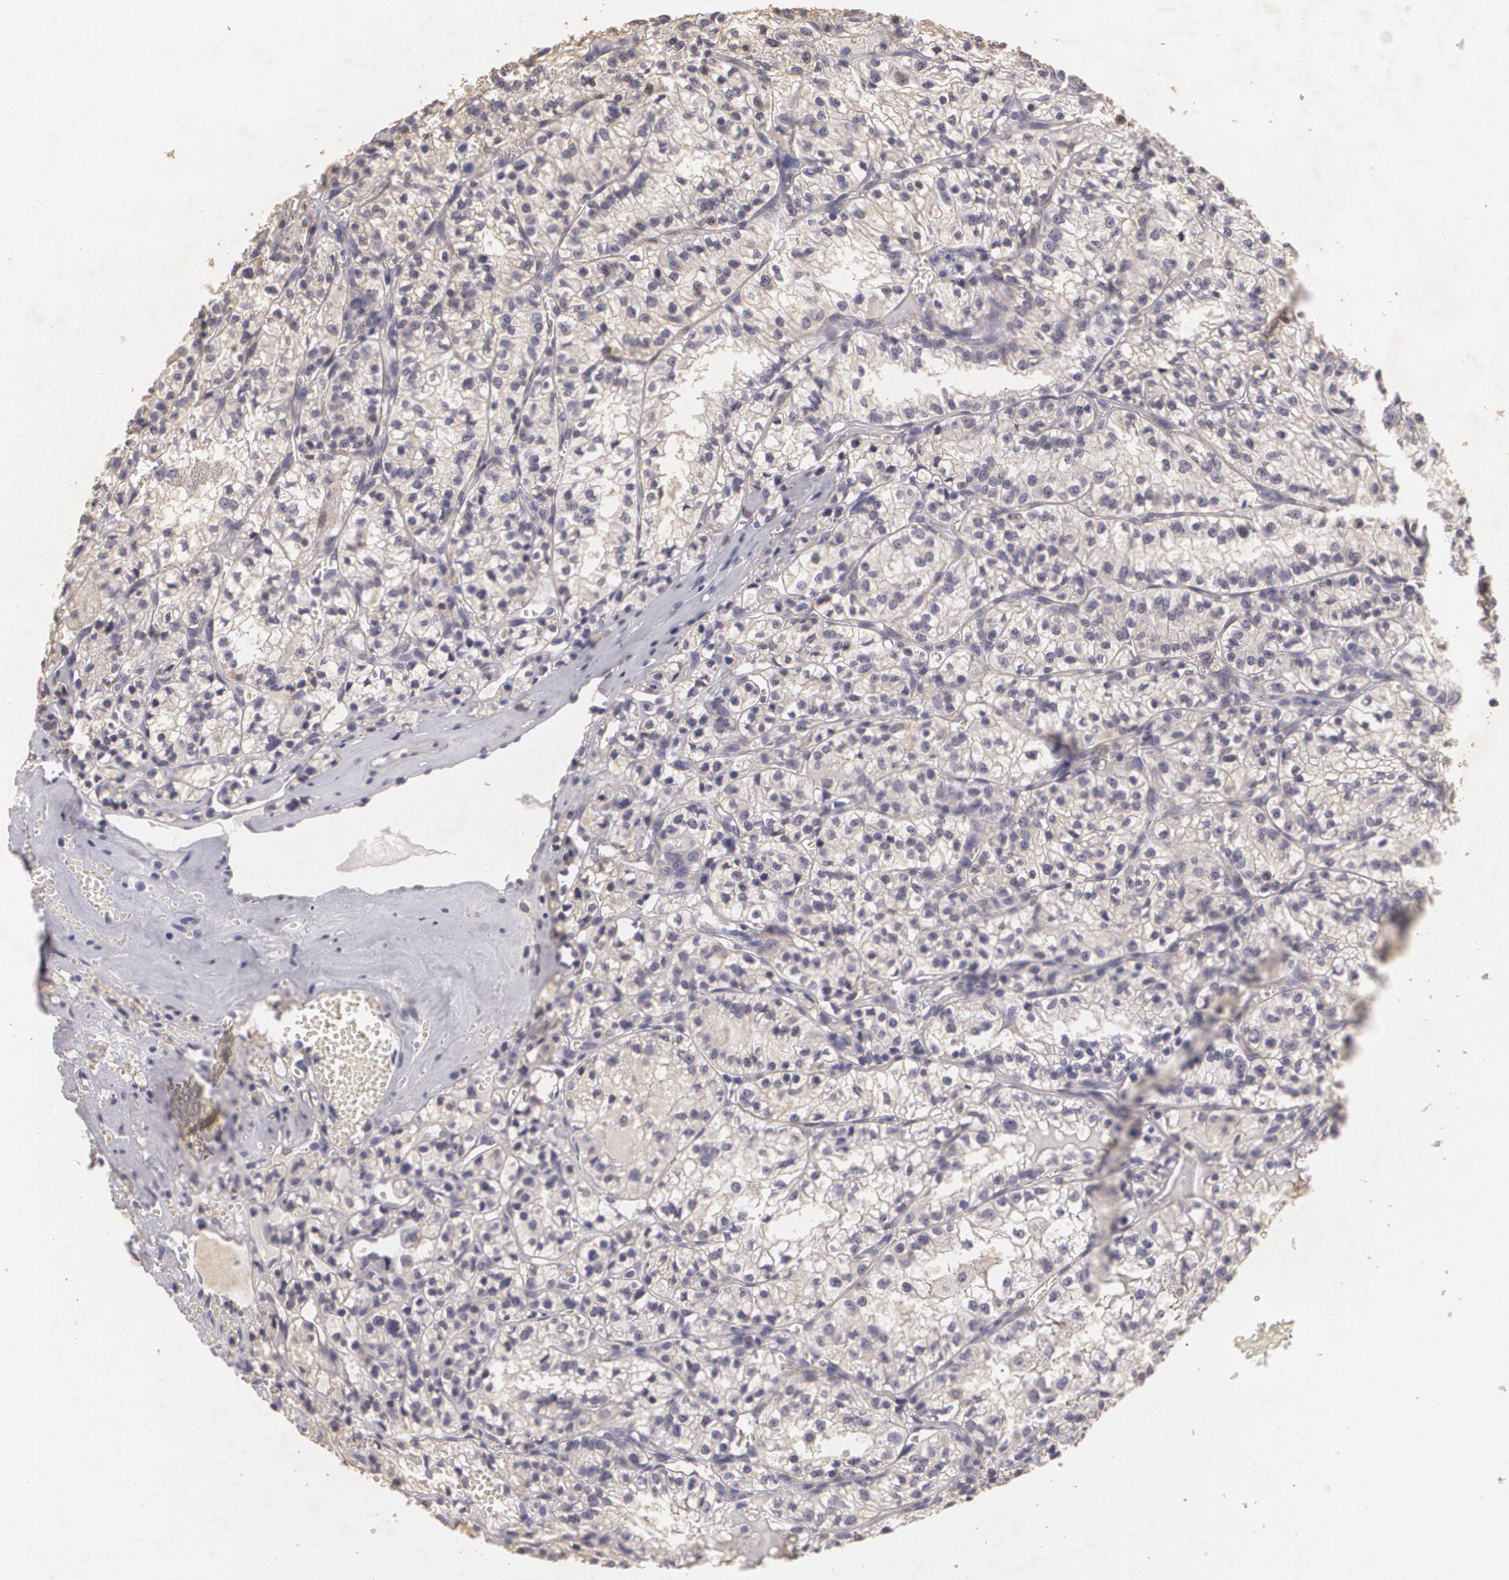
{"staining": {"intensity": "weak", "quantity": ">75%", "location": "cytoplasmic/membranous"}, "tissue": "renal cancer", "cell_type": "Tumor cells", "image_type": "cancer", "snomed": [{"axis": "morphology", "description": "Adenocarcinoma, NOS"}, {"axis": "topography", "description": "Kidney"}], "caption": "A photomicrograph of renal adenocarcinoma stained for a protein reveals weak cytoplasmic/membranous brown staining in tumor cells.", "gene": "KCNA4", "patient": {"sex": "male", "age": 61}}